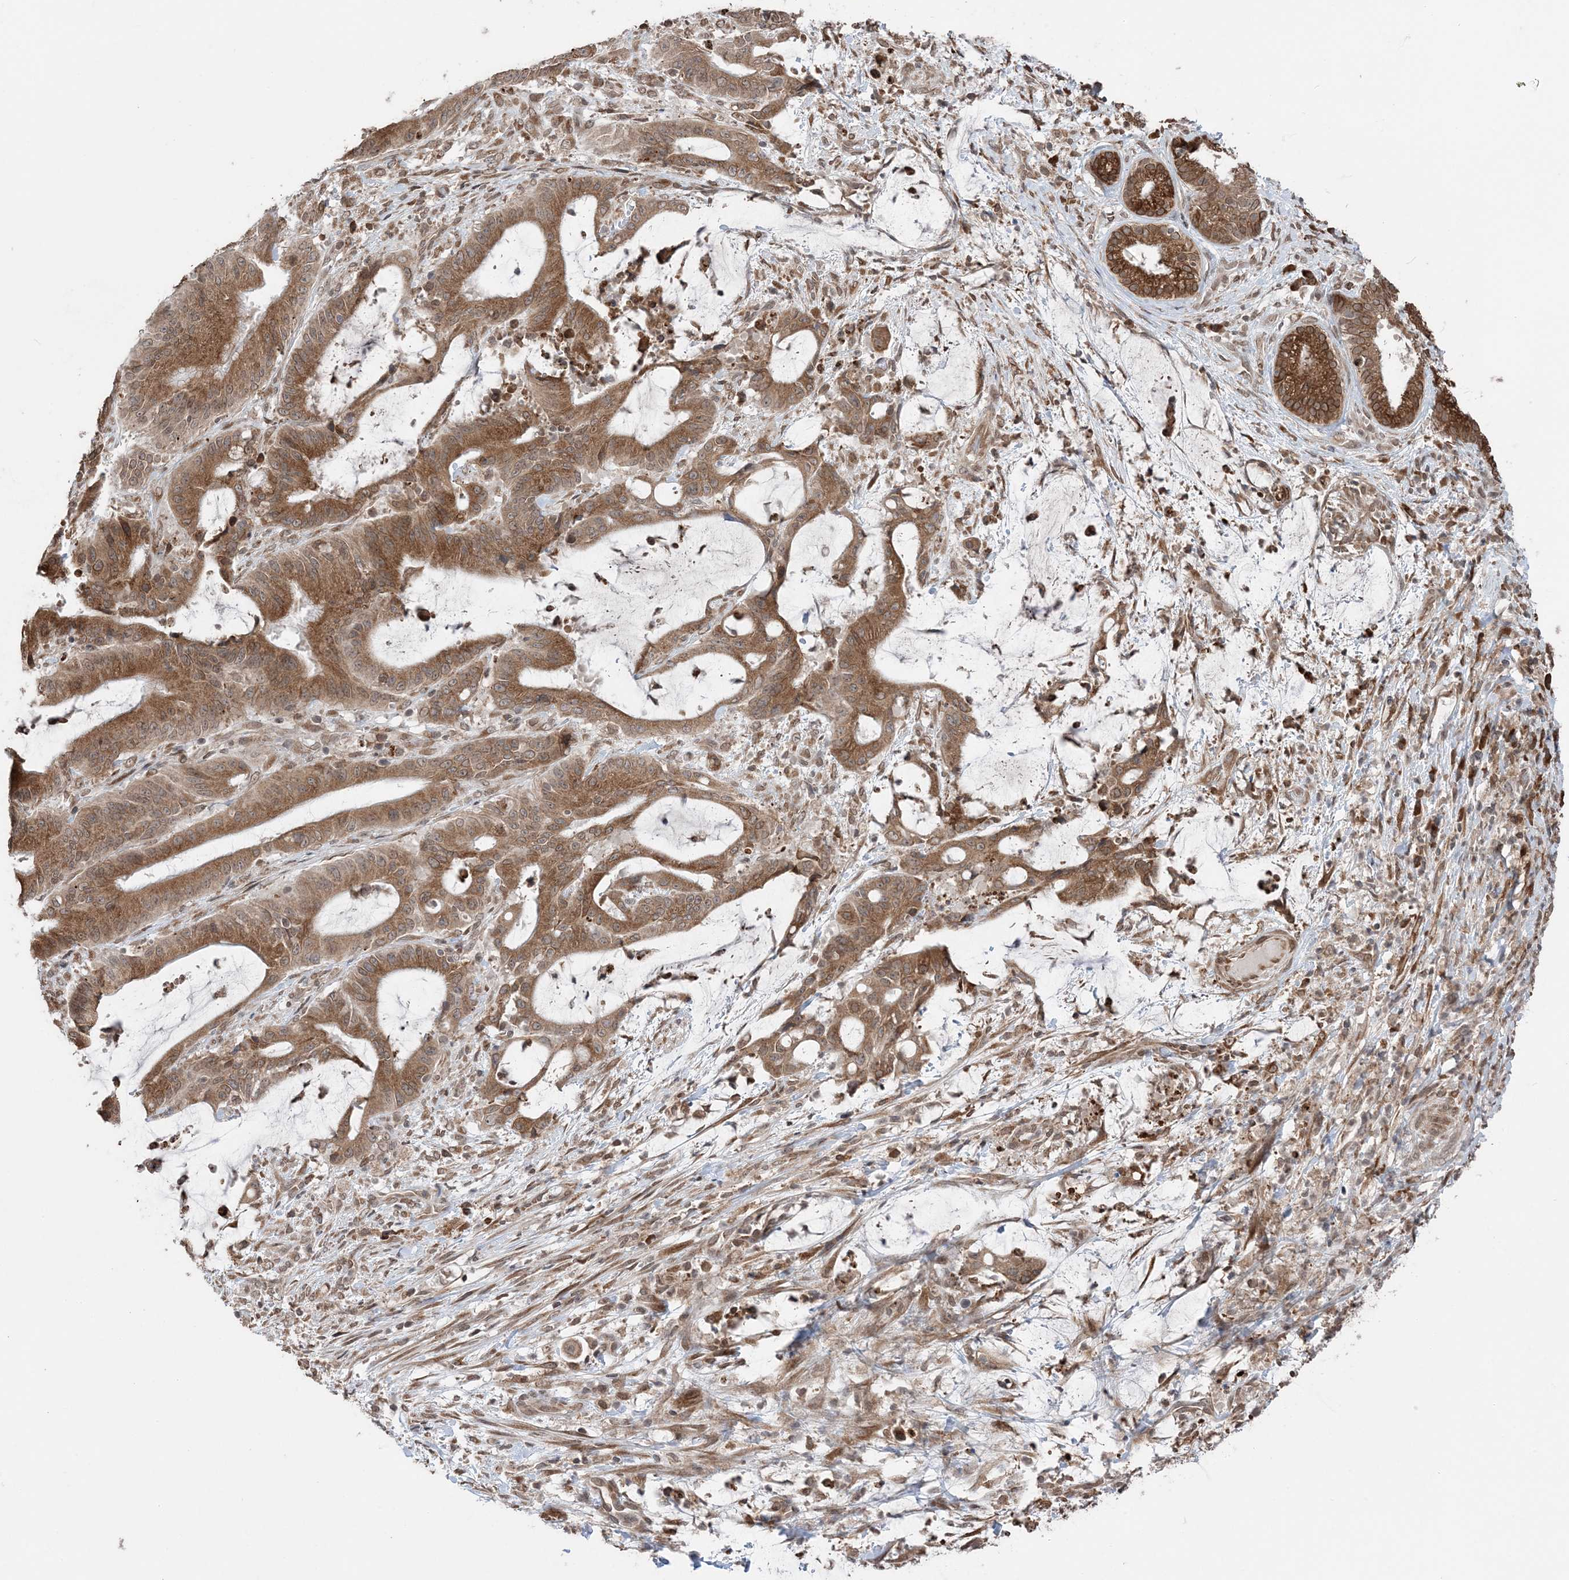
{"staining": {"intensity": "moderate", "quantity": ">75%", "location": "cytoplasmic/membranous"}, "tissue": "liver cancer", "cell_type": "Tumor cells", "image_type": "cancer", "snomed": [{"axis": "morphology", "description": "Normal tissue, NOS"}, {"axis": "morphology", "description": "Cholangiocarcinoma"}, {"axis": "topography", "description": "Liver"}, {"axis": "topography", "description": "Peripheral nerve tissue"}], "caption": "Cholangiocarcinoma (liver) stained for a protein (brown) shows moderate cytoplasmic/membranous positive positivity in about >75% of tumor cells.", "gene": "TMED10", "patient": {"sex": "female", "age": 73}}